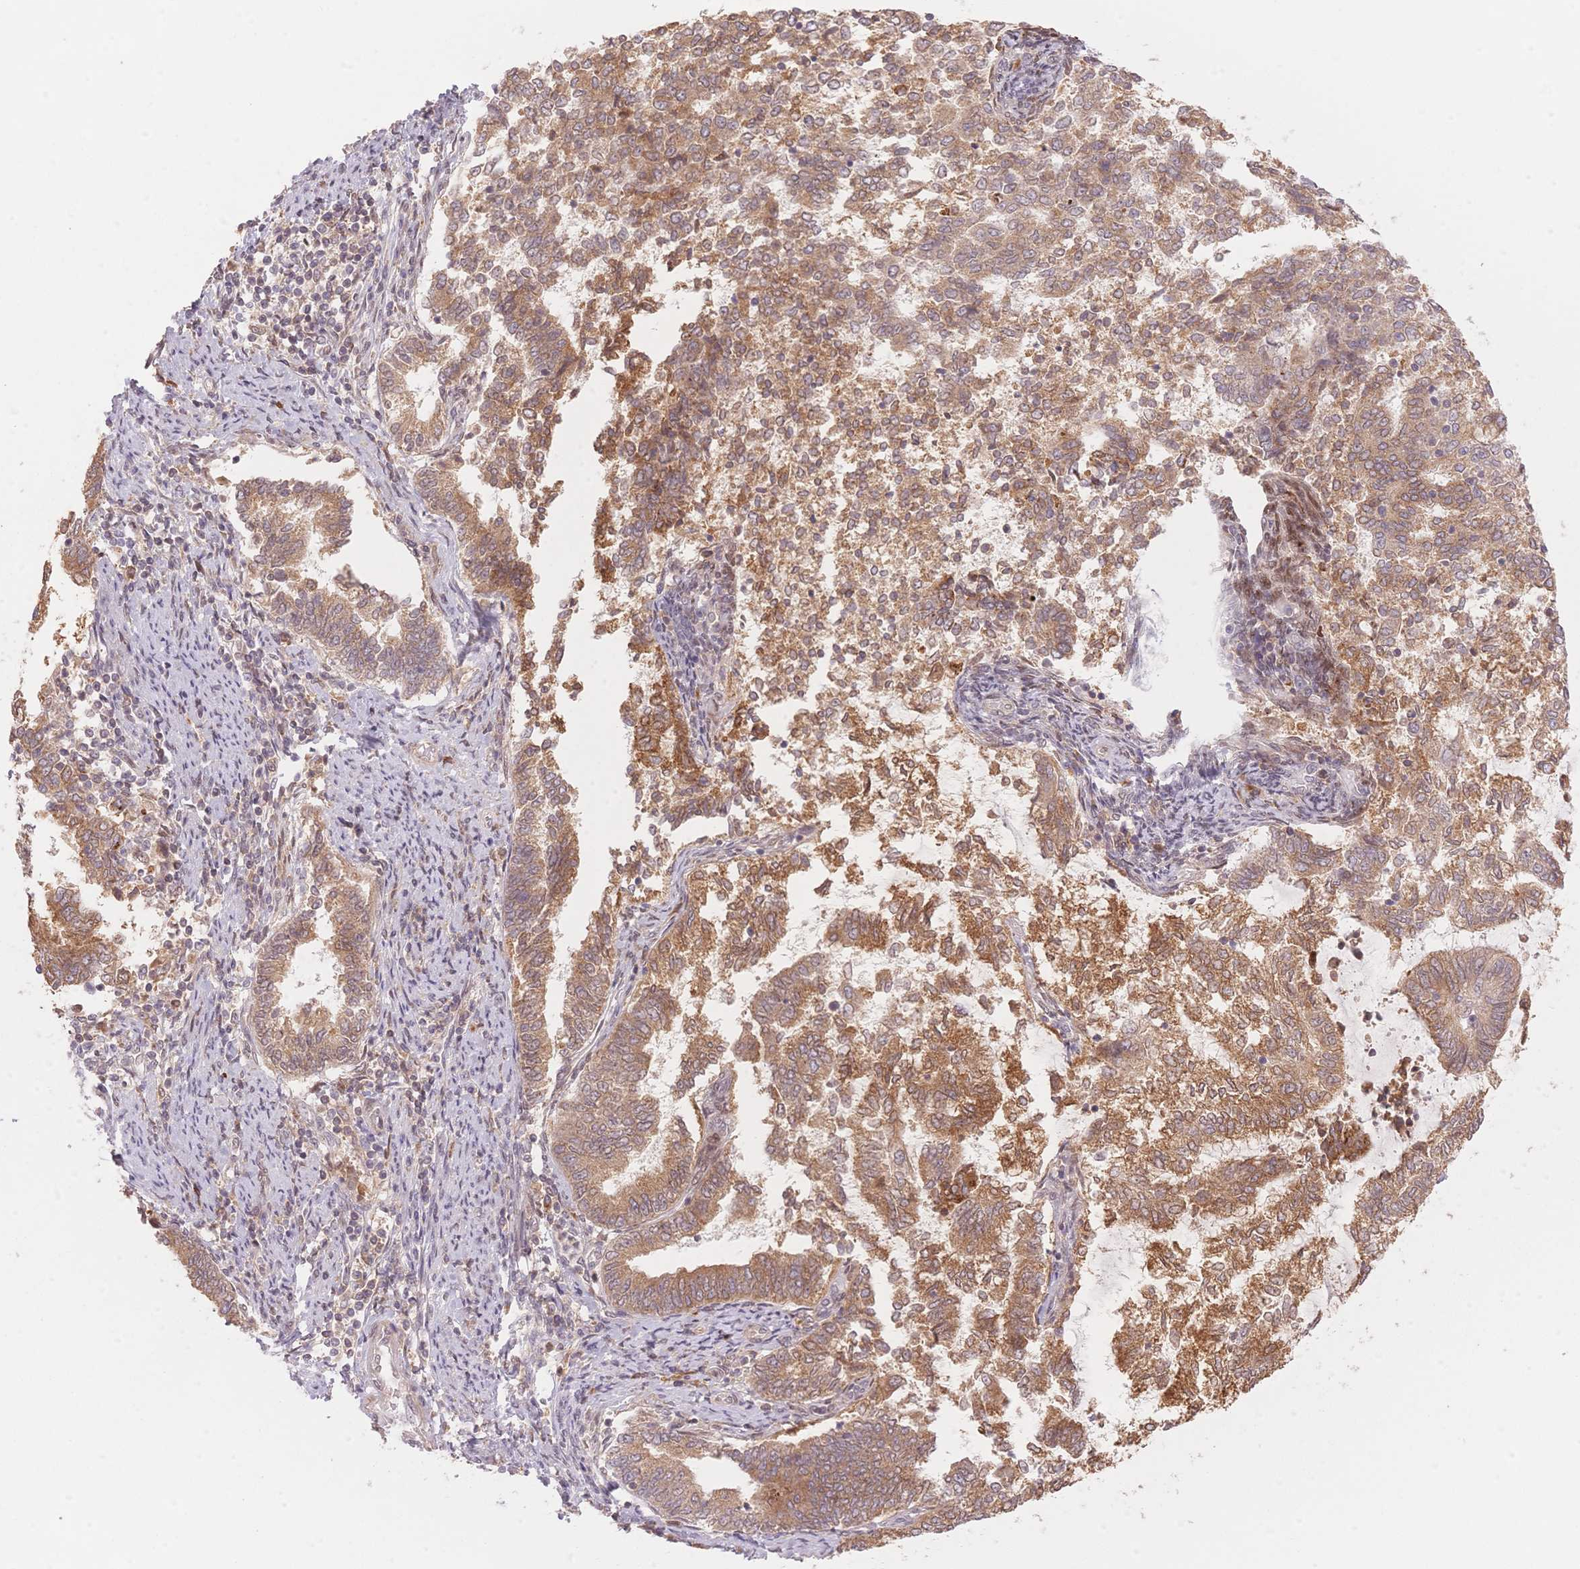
{"staining": {"intensity": "moderate", "quantity": ">75%", "location": "cytoplasmic/membranous"}, "tissue": "endometrial cancer", "cell_type": "Tumor cells", "image_type": "cancer", "snomed": [{"axis": "morphology", "description": "Adenocarcinoma, NOS"}, {"axis": "topography", "description": "Endometrium"}], "caption": "A brown stain highlights moderate cytoplasmic/membranous positivity of a protein in endometrial adenocarcinoma tumor cells.", "gene": "STK39", "patient": {"sex": "female", "age": 65}}